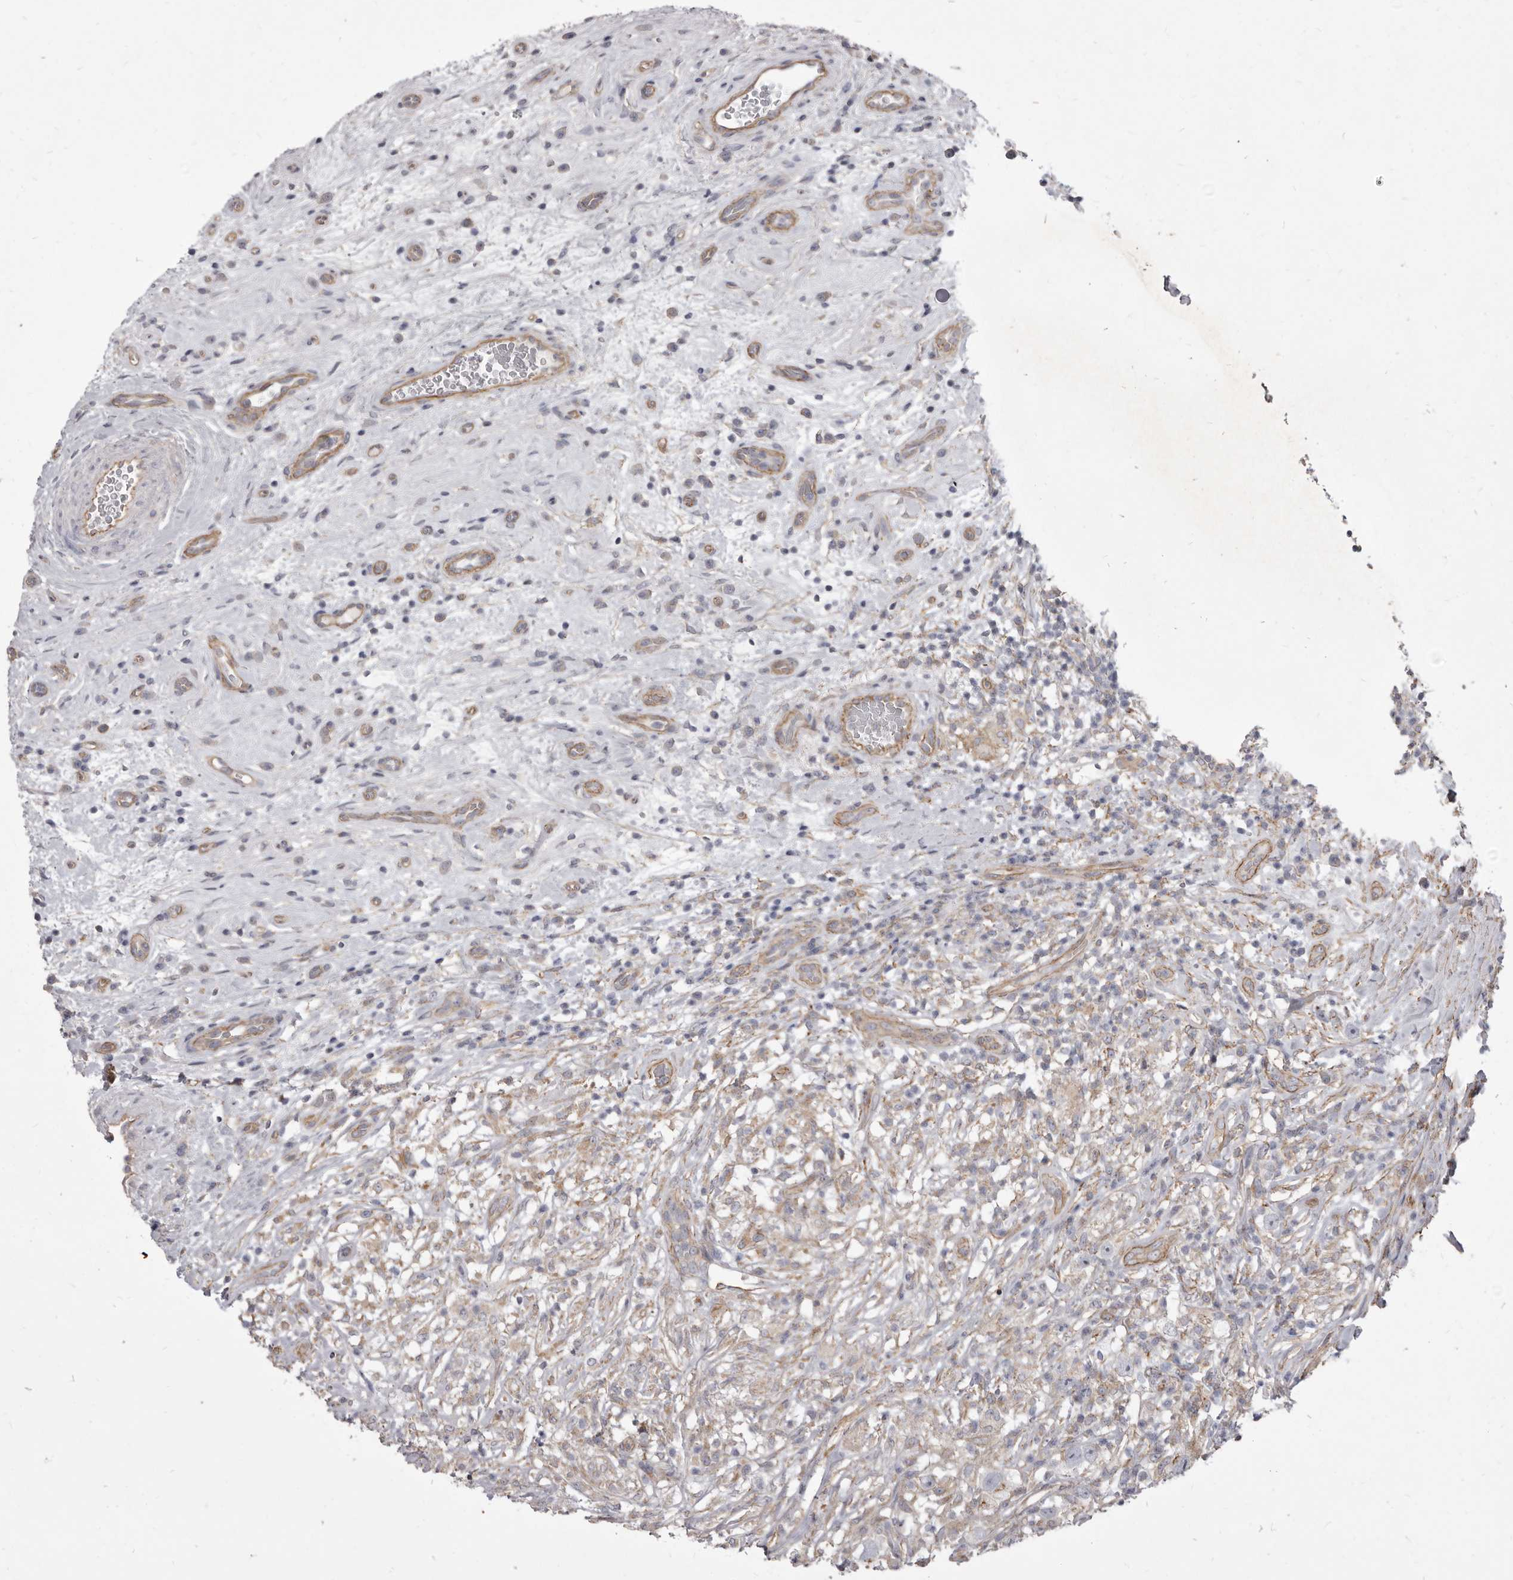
{"staining": {"intensity": "weak", "quantity": "<25%", "location": "cytoplasmic/membranous"}, "tissue": "testis cancer", "cell_type": "Tumor cells", "image_type": "cancer", "snomed": [{"axis": "morphology", "description": "Seminoma, NOS"}, {"axis": "topography", "description": "Testis"}], "caption": "DAB (3,3'-diaminobenzidine) immunohistochemical staining of seminoma (testis) shows no significant positivity in tumor cells. The staining is performed using DAB (3,3'-diaminobenzidine) brown chromogen with nuclei counter-stained in using hematoxylin.", "gene": "P2RX6", "patient": {"sex": "male", "age": 49}}